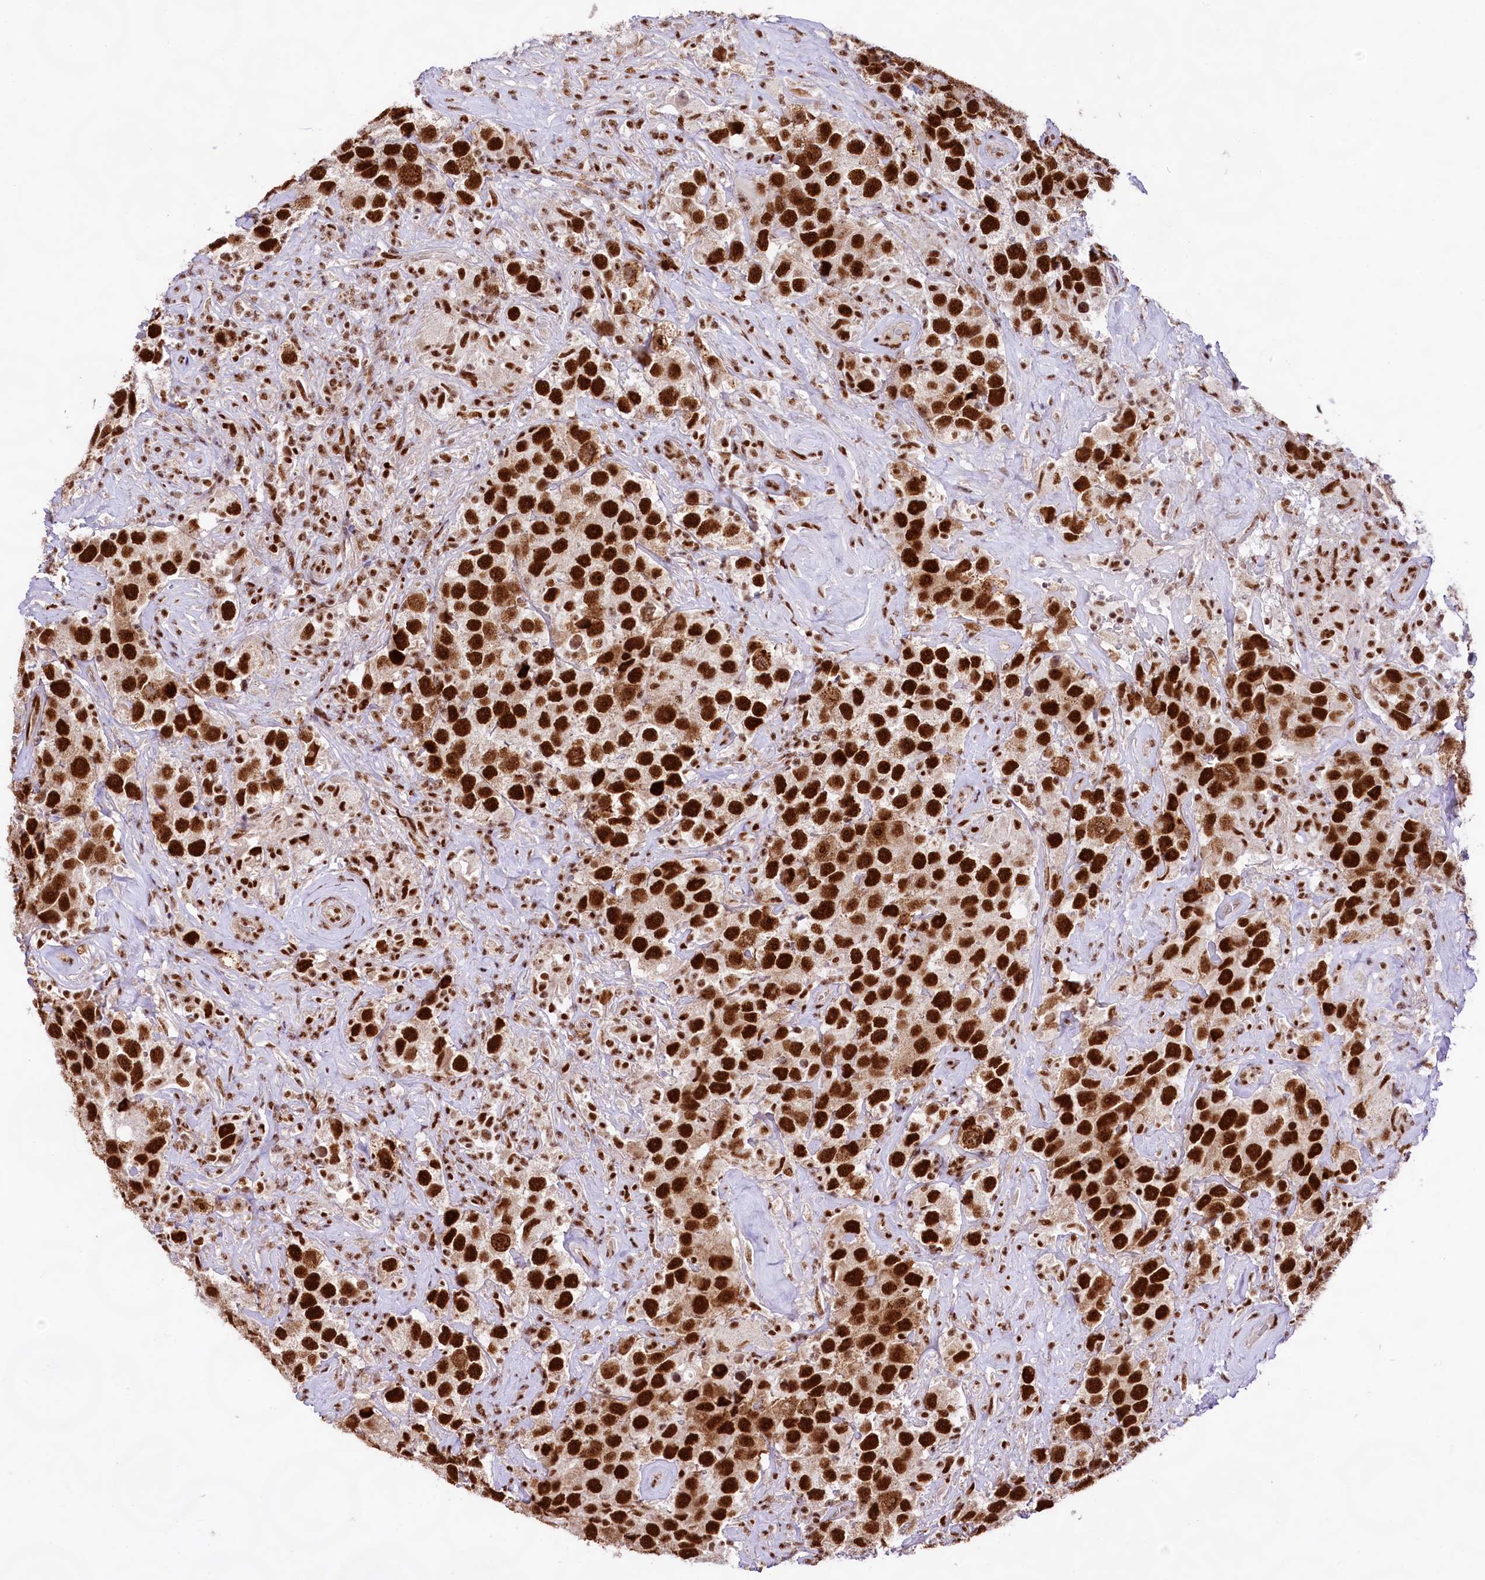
{"staining": {"intensity": "strong", "quantity": ">75%", "location": "nuclear"}, "tissue": "testis cancer", "cell_type": "Tumor cells", "image_type": "cancer", "snomed": [{"axis": "morphology", "description": "Seminoma, NOS"}, {"axis": "topography", "description": "Testis"}], "caption": "Immunohistochemical staining of human seminoma (testis) reveals high levels of strong nuclear protein positivity in about >75% of tumor cells.", "gene": "HIRA", "patient": {"sex": "male", "age": 49}}